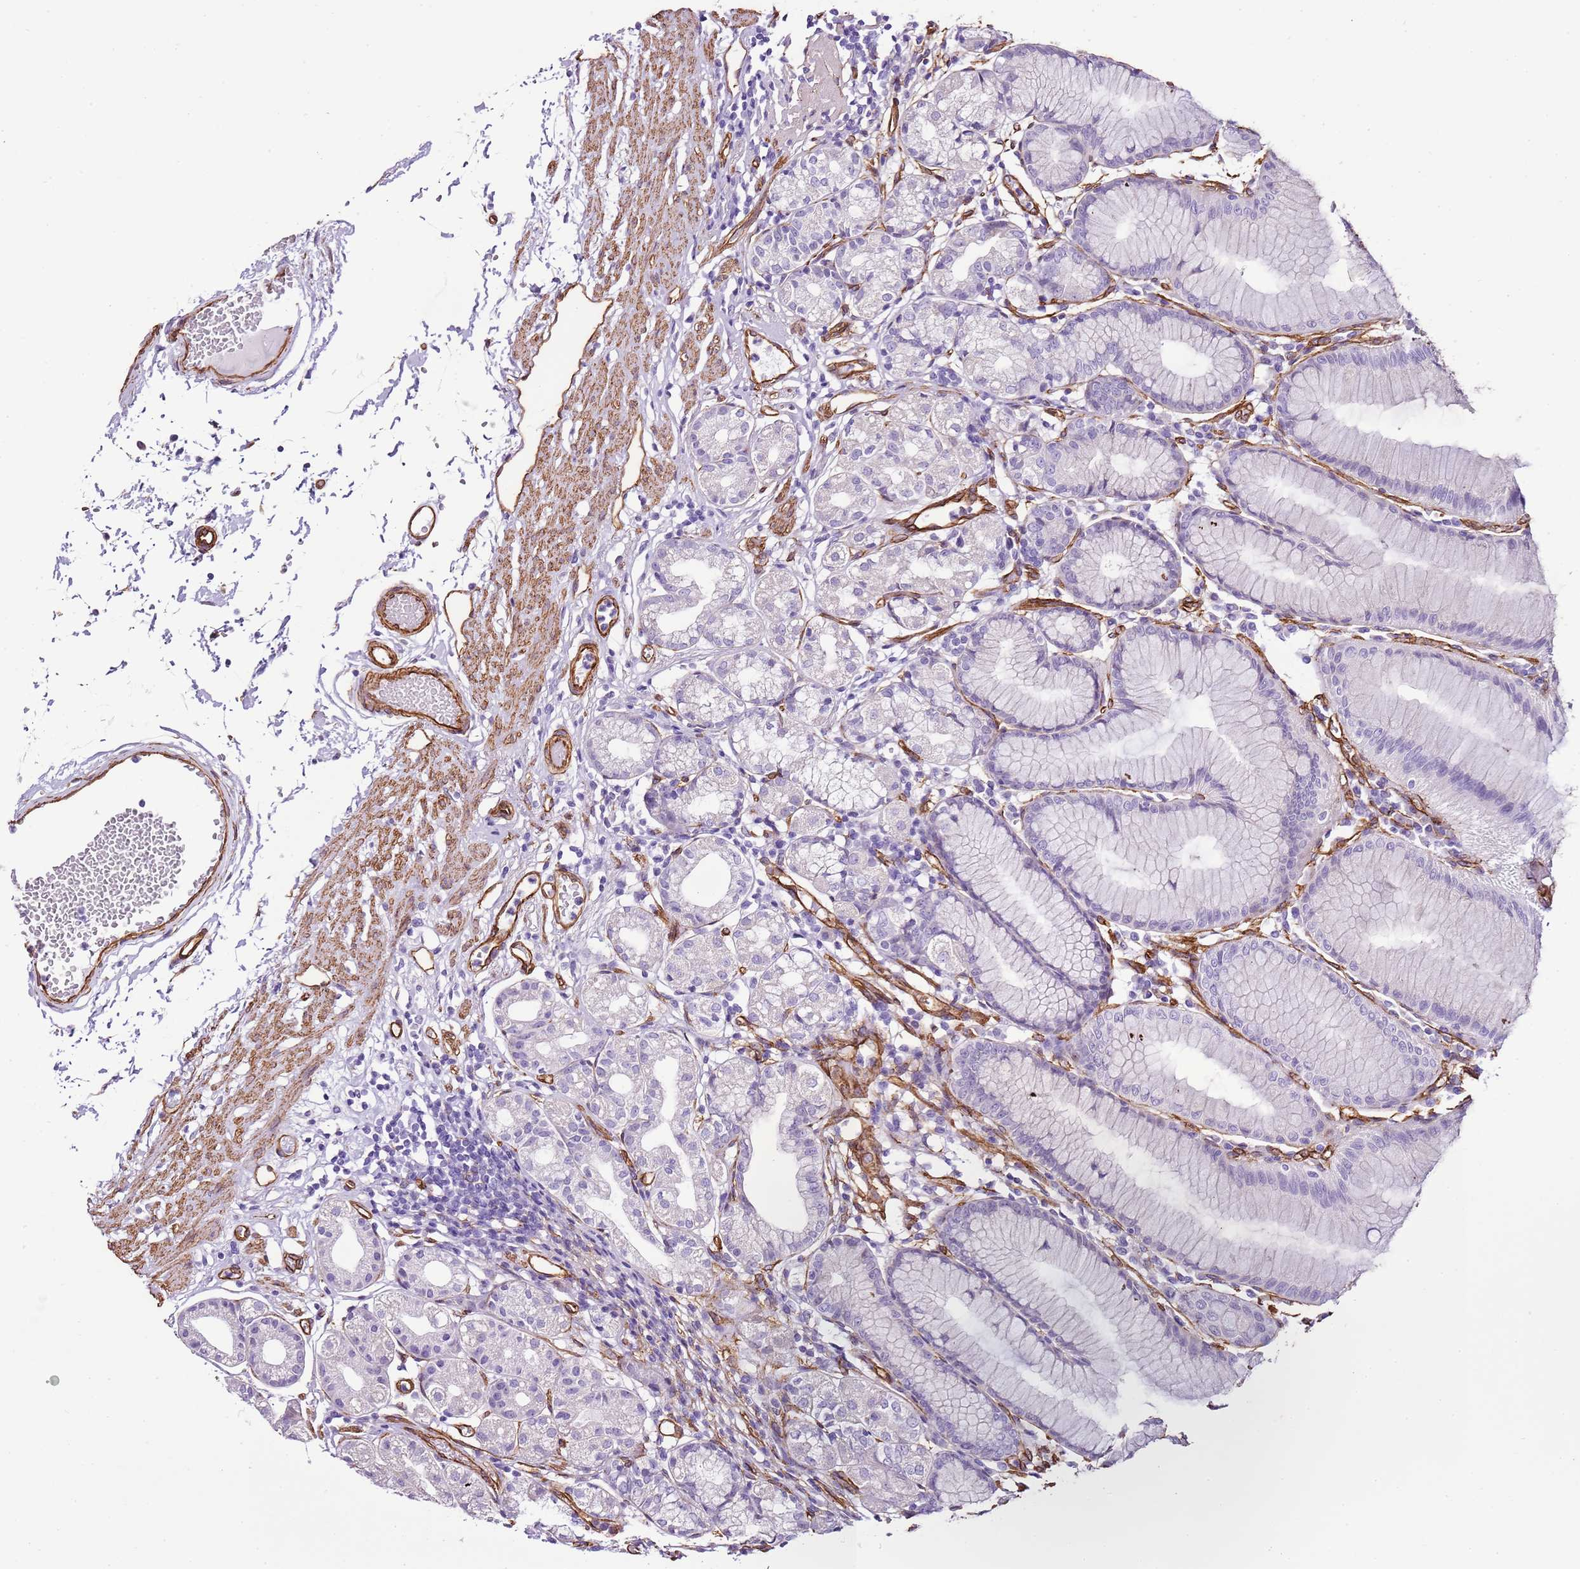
{"staining": {"intensity": "negative", "quantity": "none", "location": "none"}, "tissue": "stomach", "cell_type": "Glandular cells", "image_type": "normal", "snomed": [{"axis": "morphology", "description": "Normal tissue, NOS"}, {"axis": "topography", "description": "Stomach"}], "caption": "Benign stomach was stained to show a protein in brown. There is no significant staining in glandular cells. (DAB (3,3'-diaminobenzidine) immunohistochemistry (IHC) with hematoxylin counter stain).", "gene": "CTDSPL", "patient": {"sex": "female", "age": 57}}